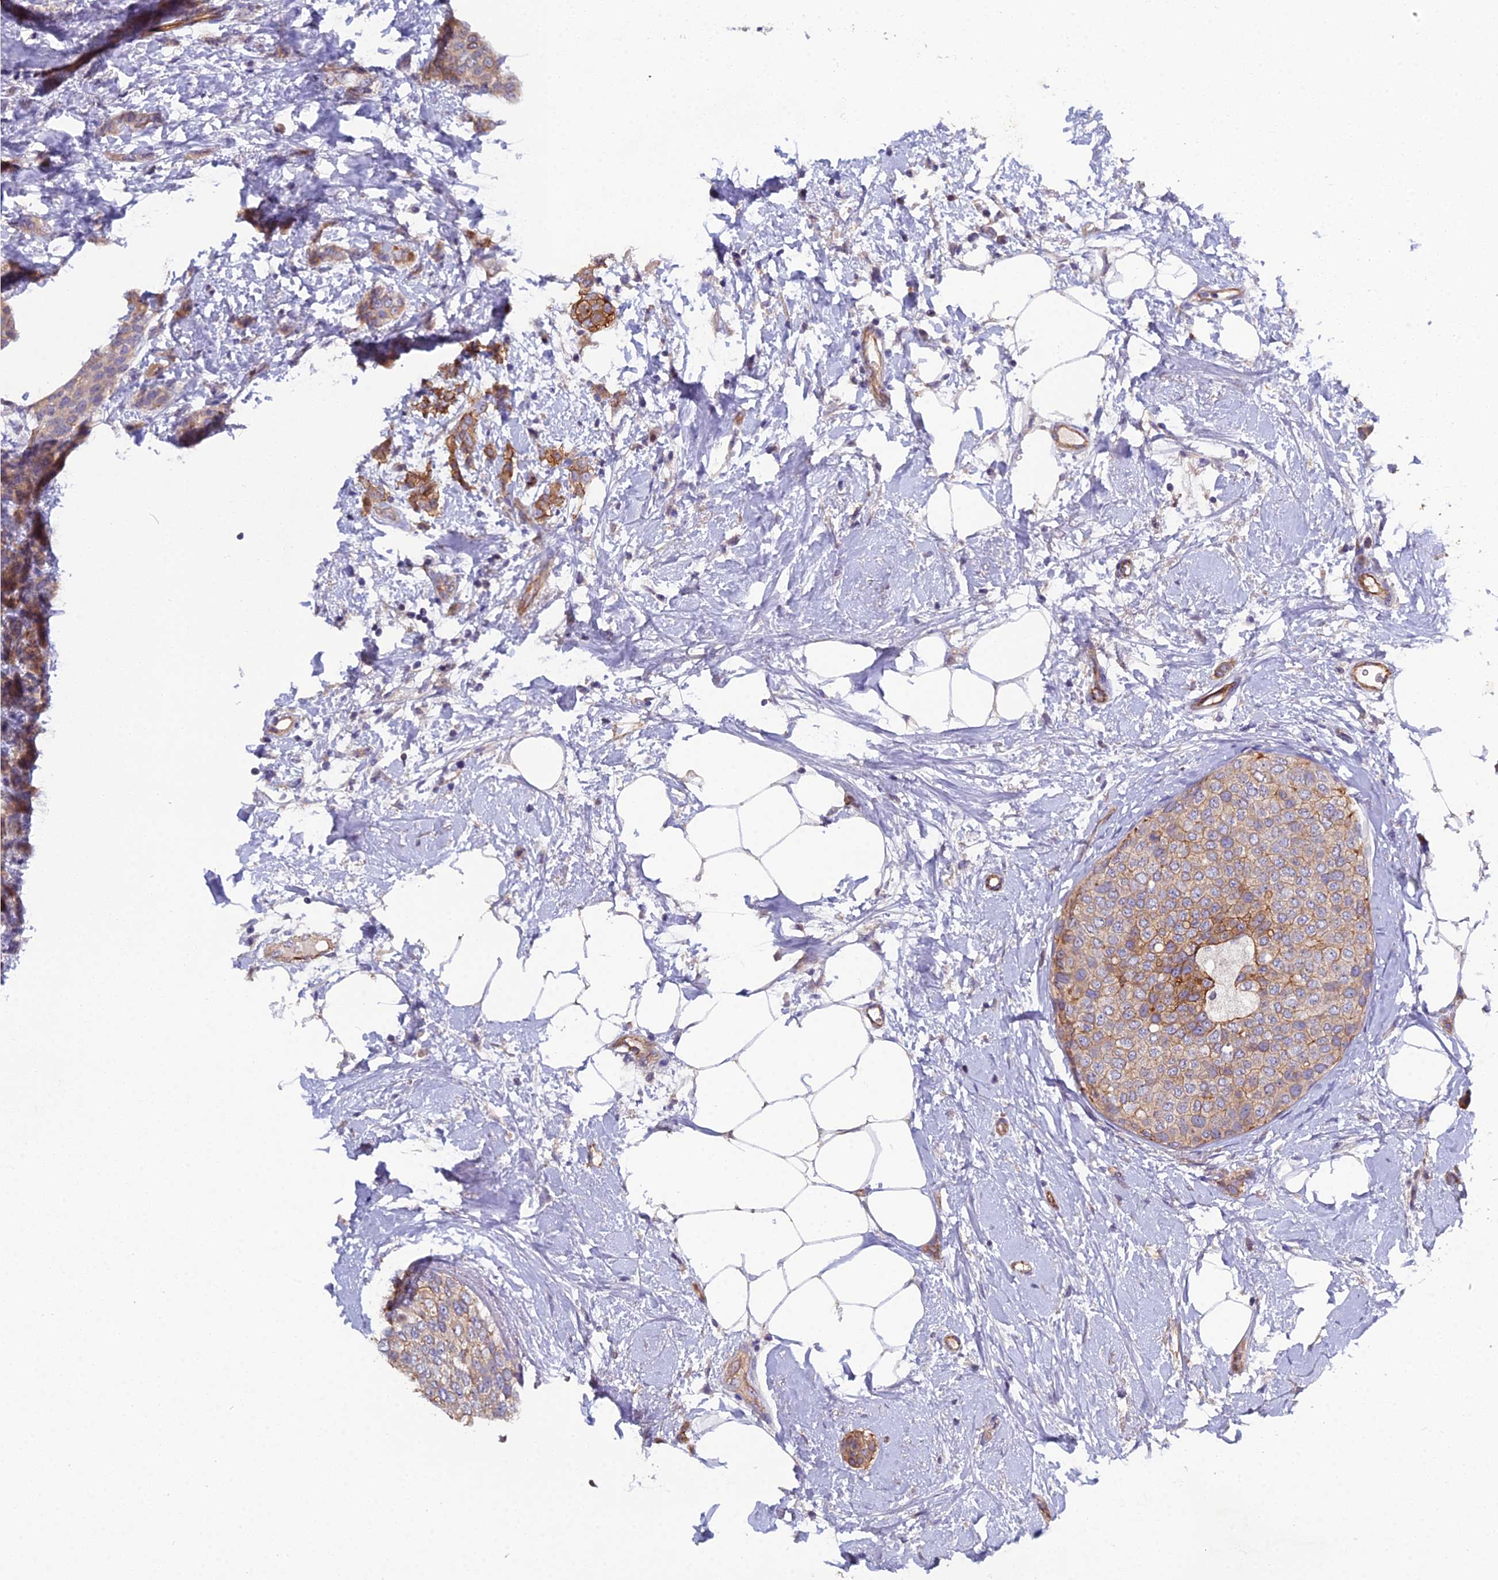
{"staining": {"intensity": "moderate", "quantity": ">75%", "location": "cytoplasmic/membranous"}, "tissue": "breast cancer", "cell_type": "Tumor cells", "image_type": "cancer", "snomed": [{"axis": "morphology", "description": "Duct carcinoma"}, {"axis": "topography", "description": "Breast"}], "caption": "Intraductal carcinoma (breast) stained for a protein displays moderate cytoplasmic/membranous positivity in tumor cells.", "gene": "CFAP47", "patient": {"sex": "female", "age": 72}}